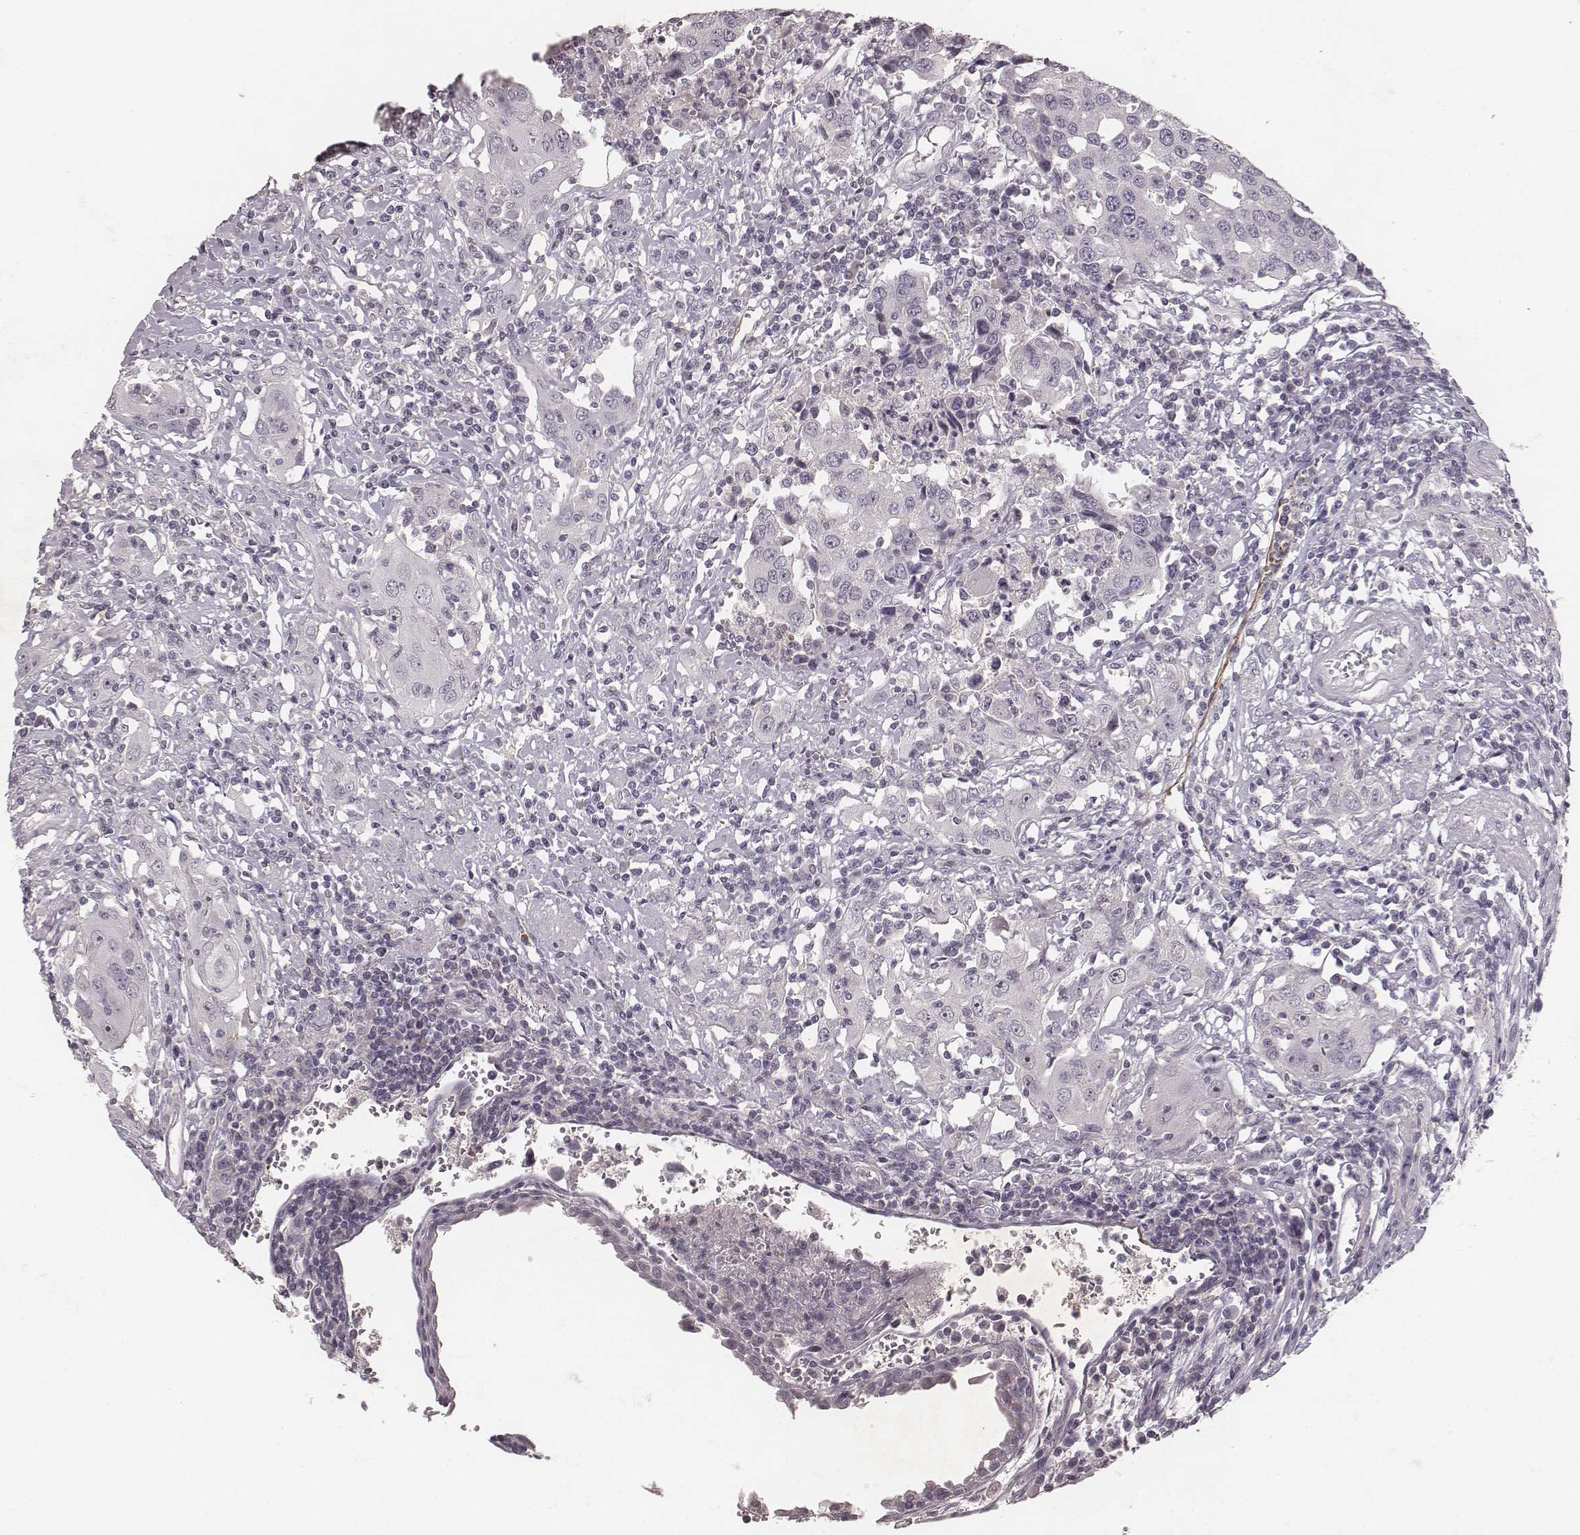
{"staining": {"intensity": "negative", "quantity": "none", "location": "none"}, "tissue": "urothelial cancer", "cell_type": "Tumor cells", "image_type": "cancer", "snomed": [{"axis": "morphology", "description": "Urothelial carcinoma, High grade"}, {"axis": "topography", "description": "Urinary bladder"}], "caption": "Immunohistochemical staining of urothelial cancer displays no significant positivity in tumor cells.", "gene": "MADCAM1", "patient": {"sex": "female", "age": 85}}